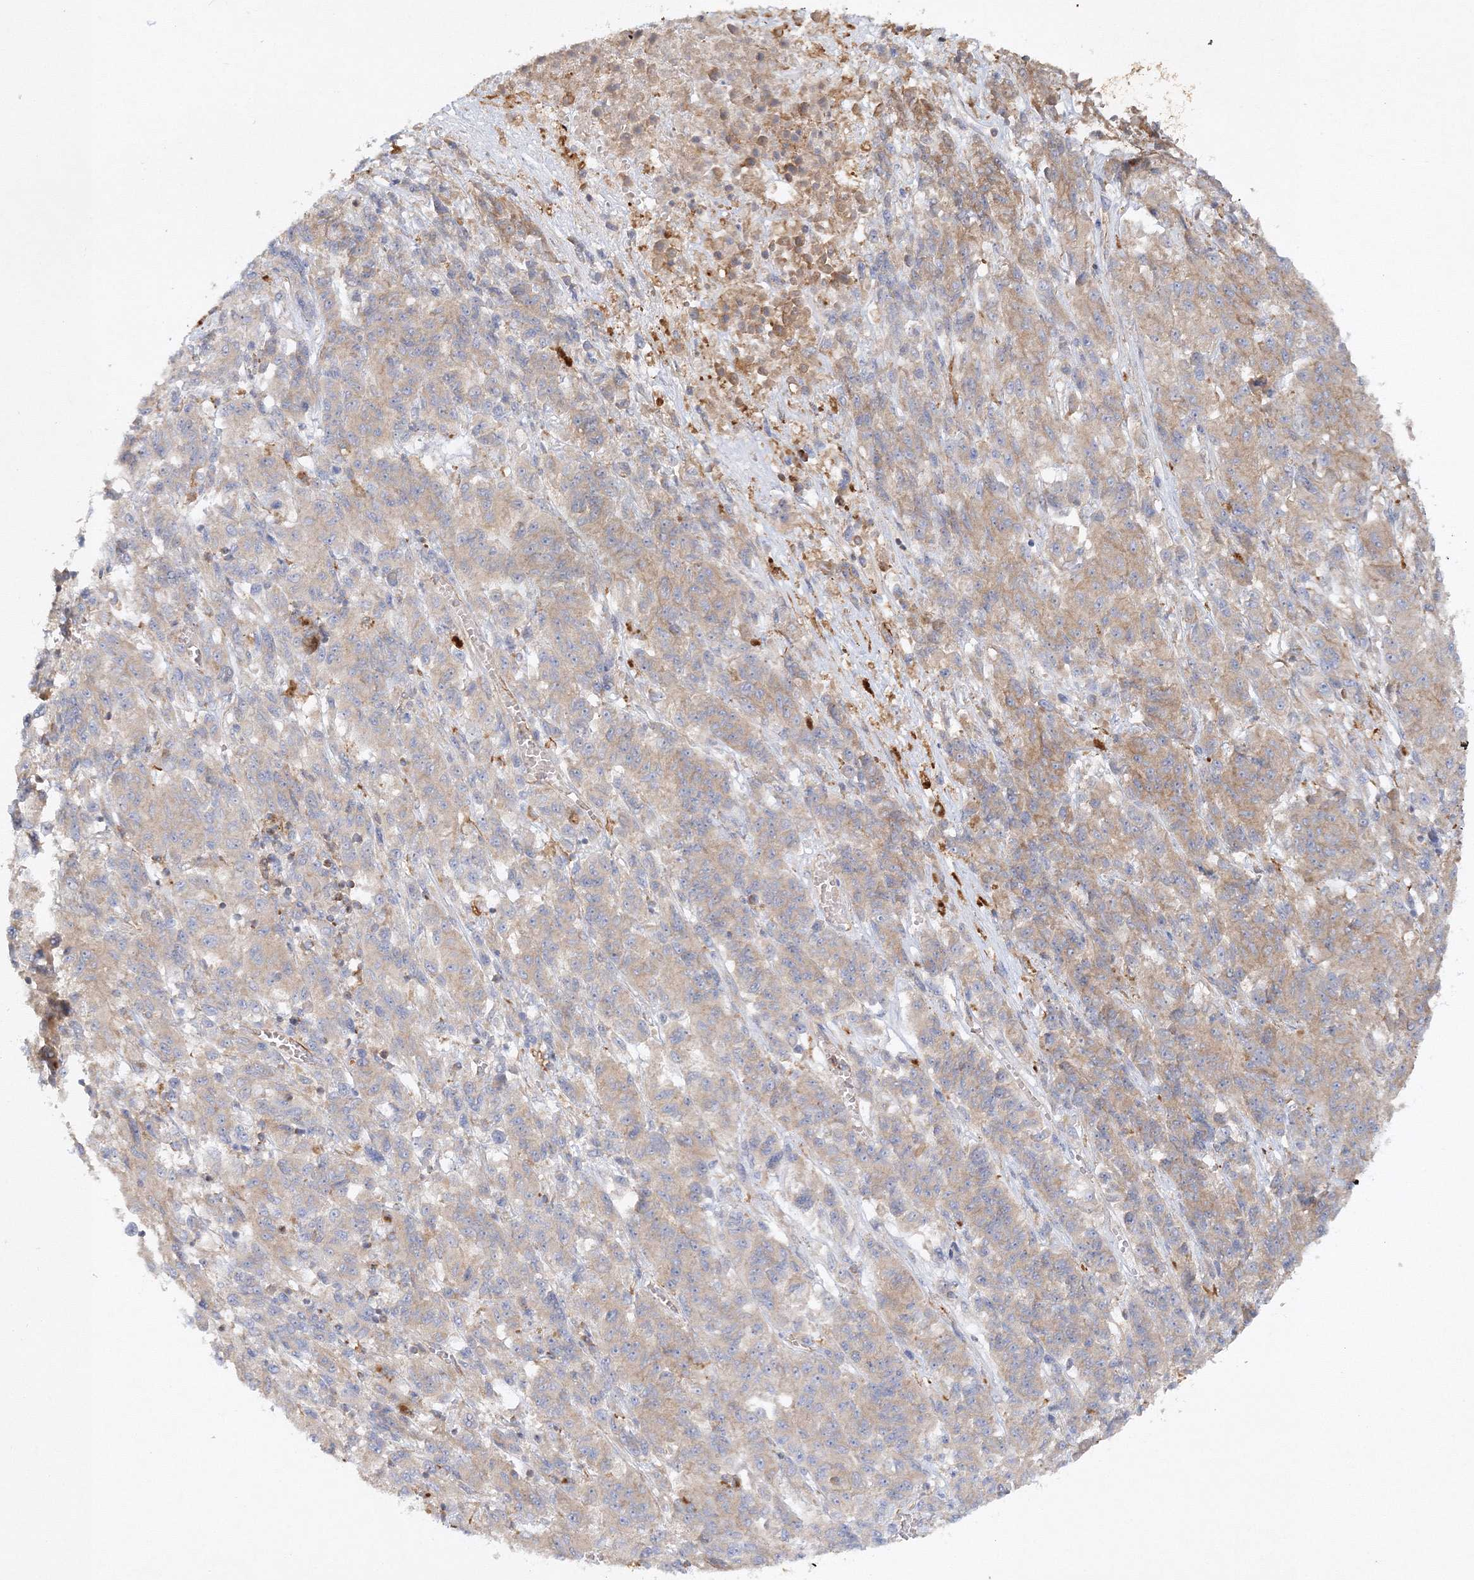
{"staining": {"intensity": "moderate", "quantity": ">75%", "location": "cytoplasmic/membranous"}, "tissue": "melanoma", "cell_type": "Tumor cells", "image_type": "cancer", "snomed": [{"axis": "morphology", "description": "Malignant melanoma, Metastatic site"}, {"axis": "topography", "description": "Lung"}], "caption": "Protein expression analysis of human melanoma reveals moderate cytoplasmic/membranous staining in approximately >75% of tumor cells.", "gene": "WDR37", "patient": {"sex": "male", "age": 64}}